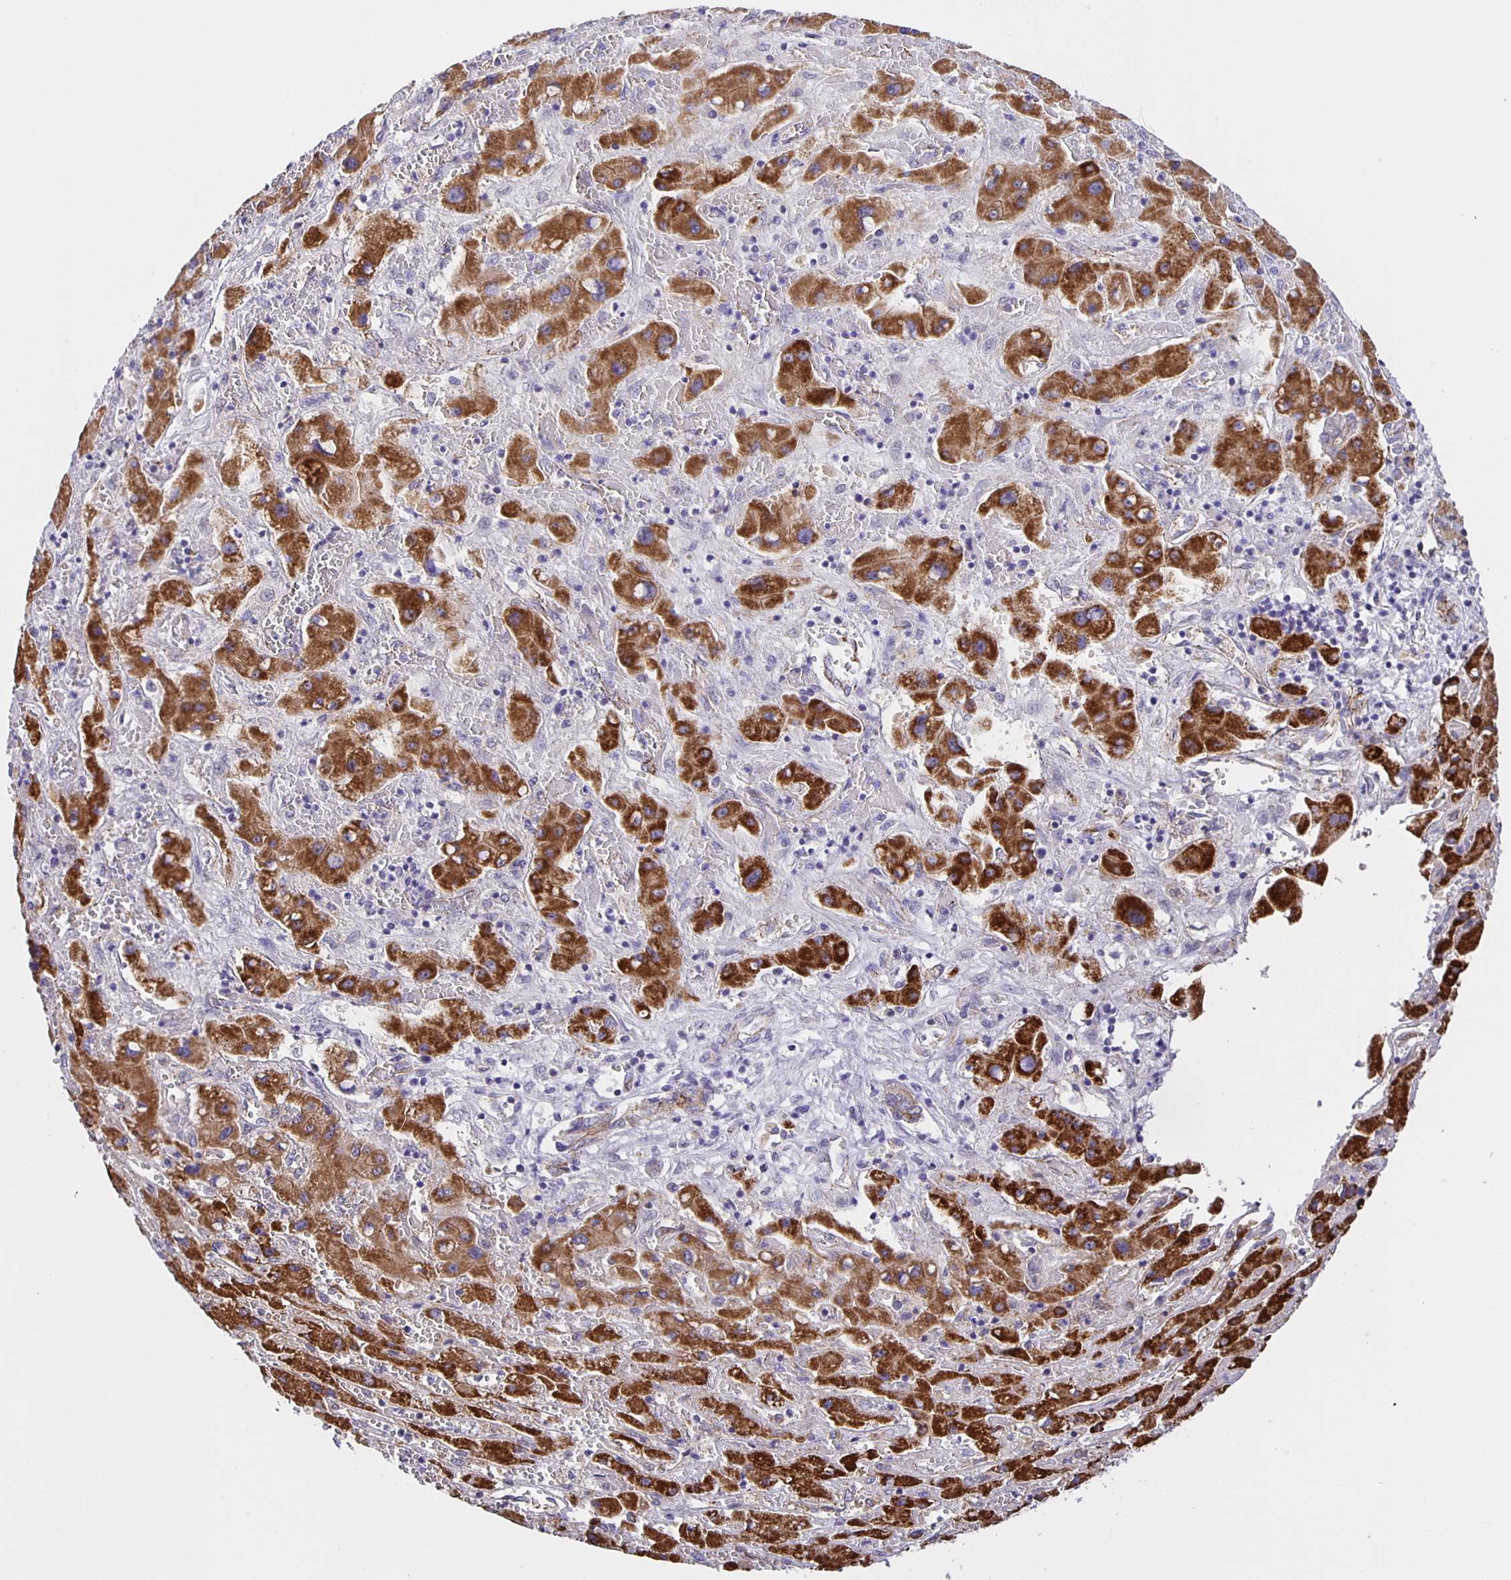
{"staining": {"intensity": "strong", "quantity": ">75%", "location": "cytoplasmic/membranous"}, "tissue": "liver cancer", "cell_type": "Tumor cells", "image_type": "cancer", "snomed": [{"axis": "morphology", "description": "Carcinoma, Hepatocellular, NOS"}, {"axis": "topography", "description": "Liver"}], "caption": "High-magnification brightfield microscopy of liver hepatocellular carcinoma stained with DAB (brown) and counterstained with hematoxylin (blue). tumor cells exhibit strong cytoplasmic/membranous positivity is seen in approximately>75% of cells.", "gene": "JMJD4", "patient": {"sex": "female", "age": 73}}